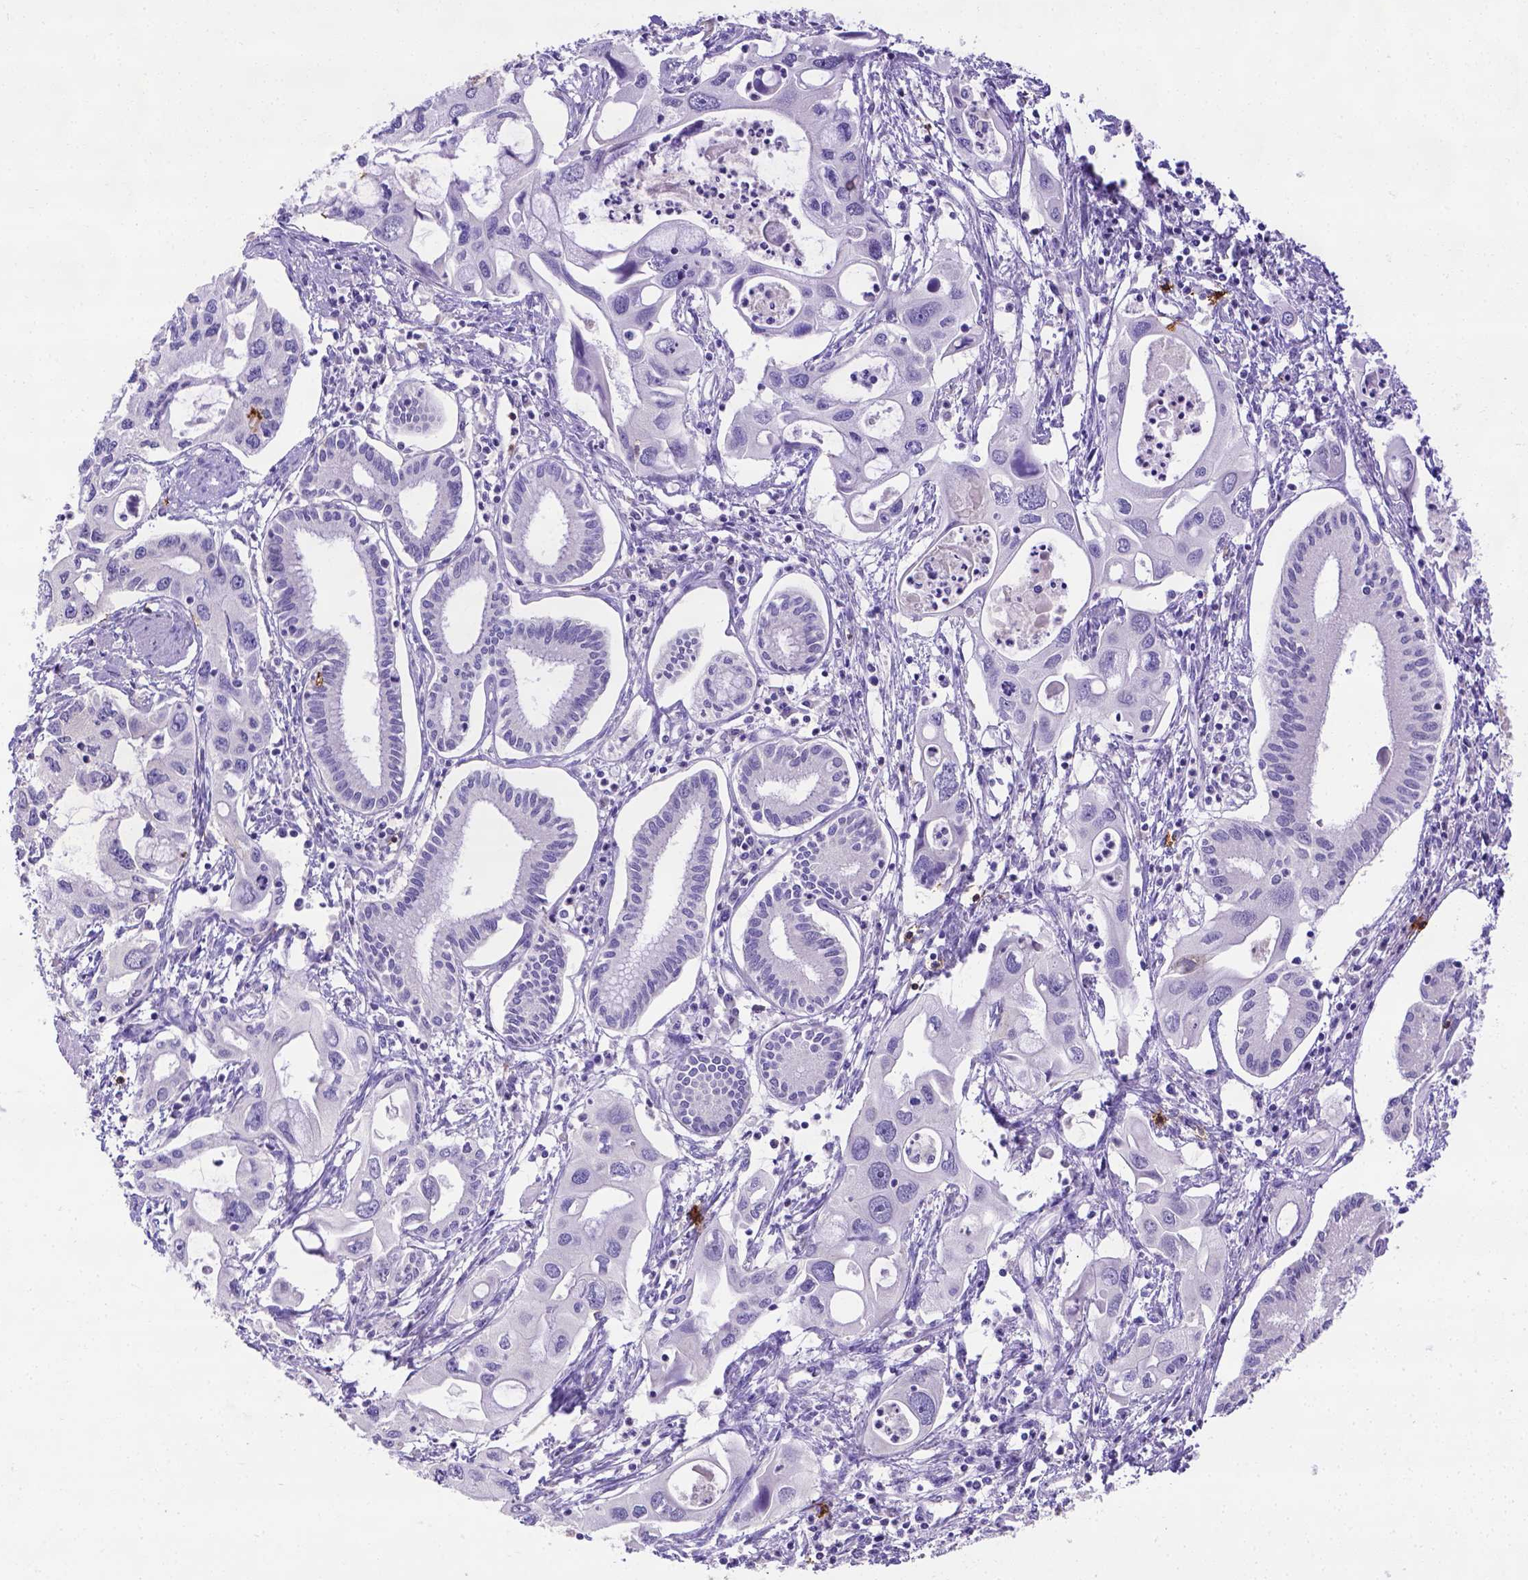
{"staining": {"intensity": "negative", "quantity": "none", "location": "none"}, "tissue": "pancreatic cancer", "cell_type": "Tumor cells", "image_type": "cancer", "snomed": [{"axis": "morphology", "description": "Adenocarcinoma, NOS"}, {"axis": "topography", "description": "Pancreas"}], "caption": "Pancreatic adenocarcinoma was stained to show a protein in brown. There is no significant staining in tumor cells.", "gene": "B3GAT1", "patient": {"sex": "male", "age": 60}}